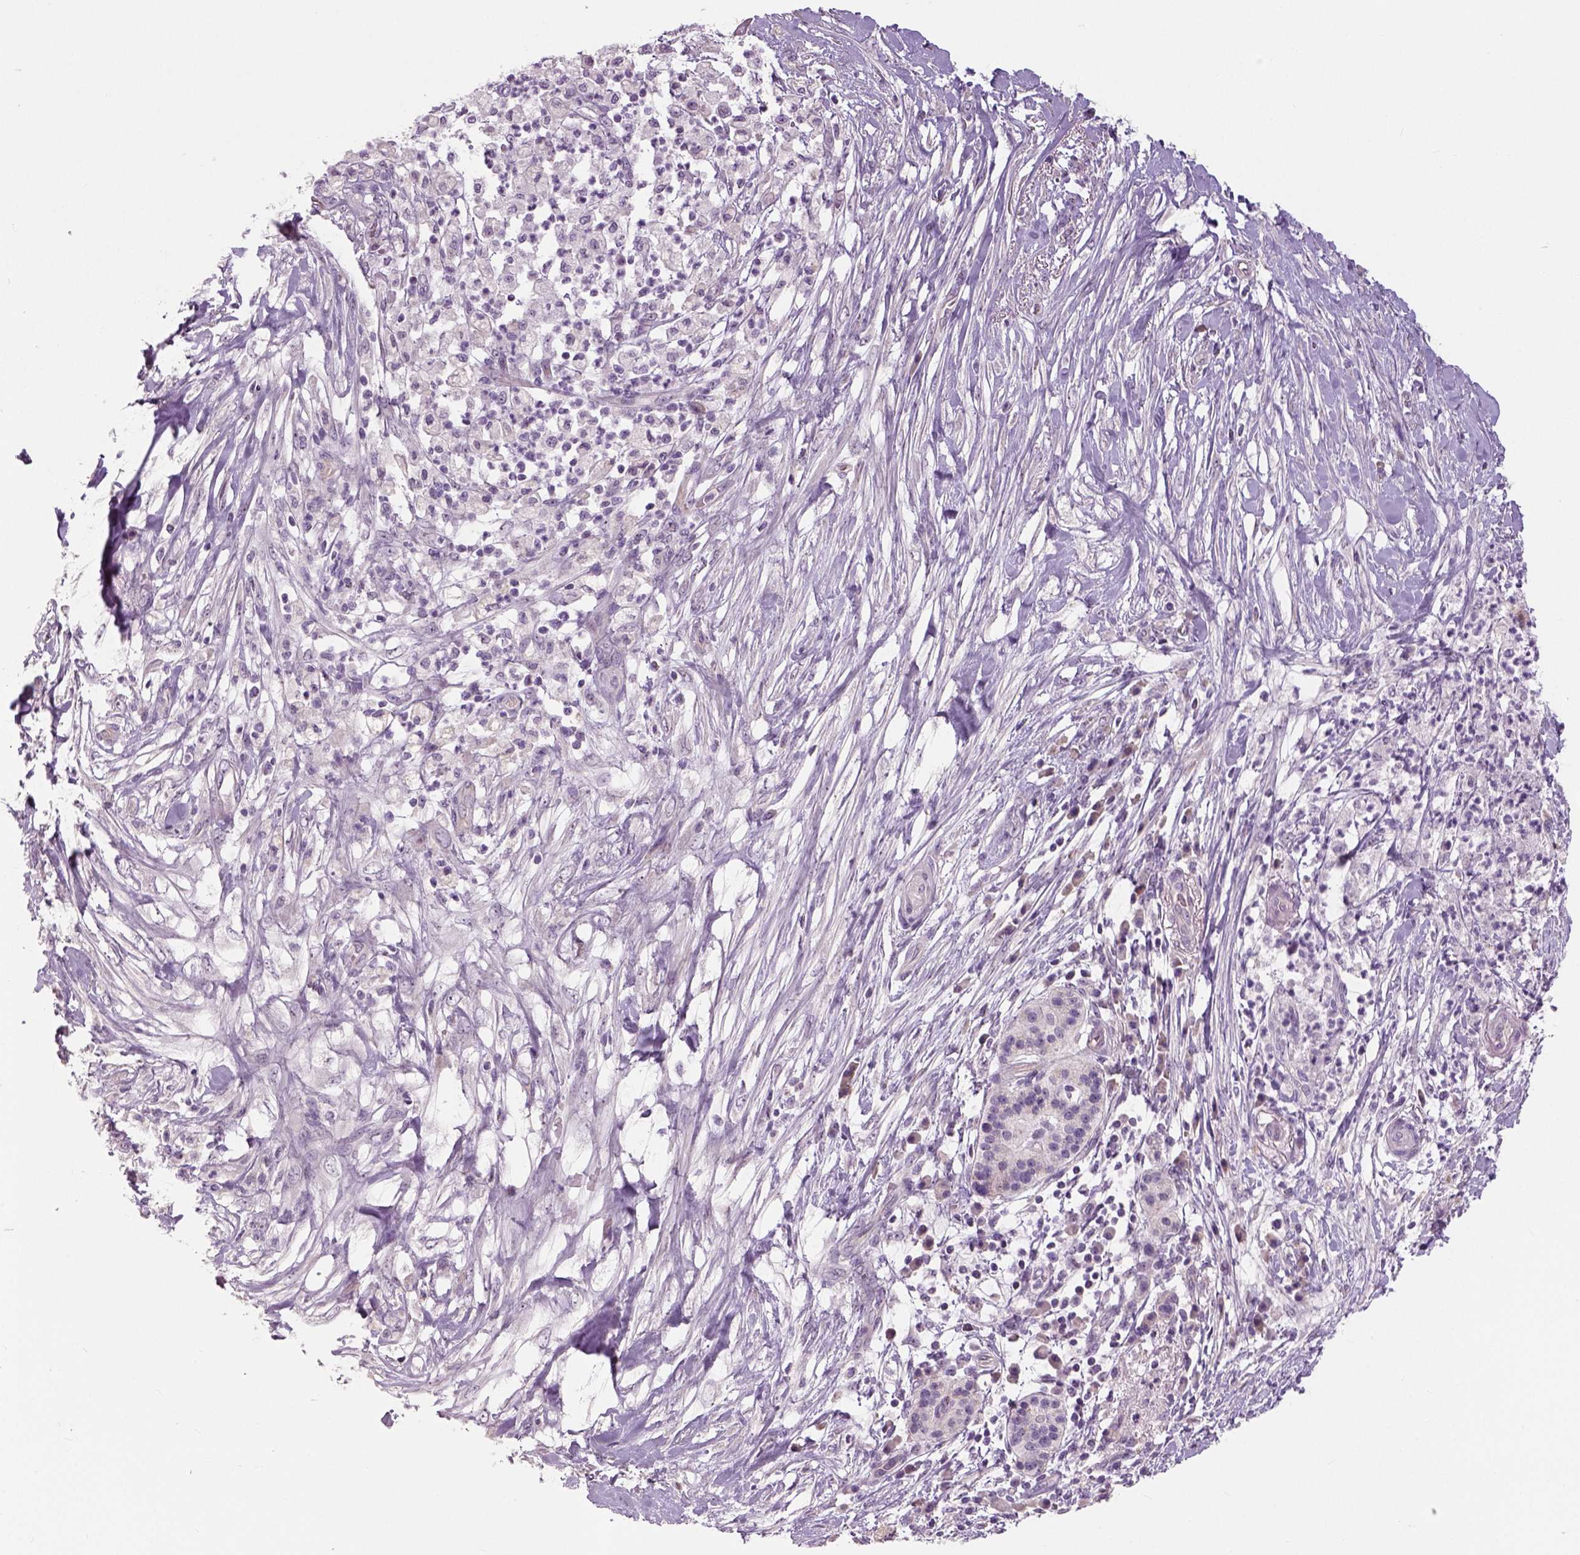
{"staining": {"intensity": "negative", "quantity": "none", "location": "none"}, "tissue": "pancreatic cancer", "cell_type": "Tumor cells", "image_type": "cancer", "snomed": [{"axis": "morphology", "description": "Adenocarcinoma, NOS"}, {"axis": "topography", "description": "Pancreas"}], "caption": "Tumor cells are negative for brown protein staining in pancreatic cancer.", "gene": "NECAB1", "patient": {"sex": "female", "age": 72}}